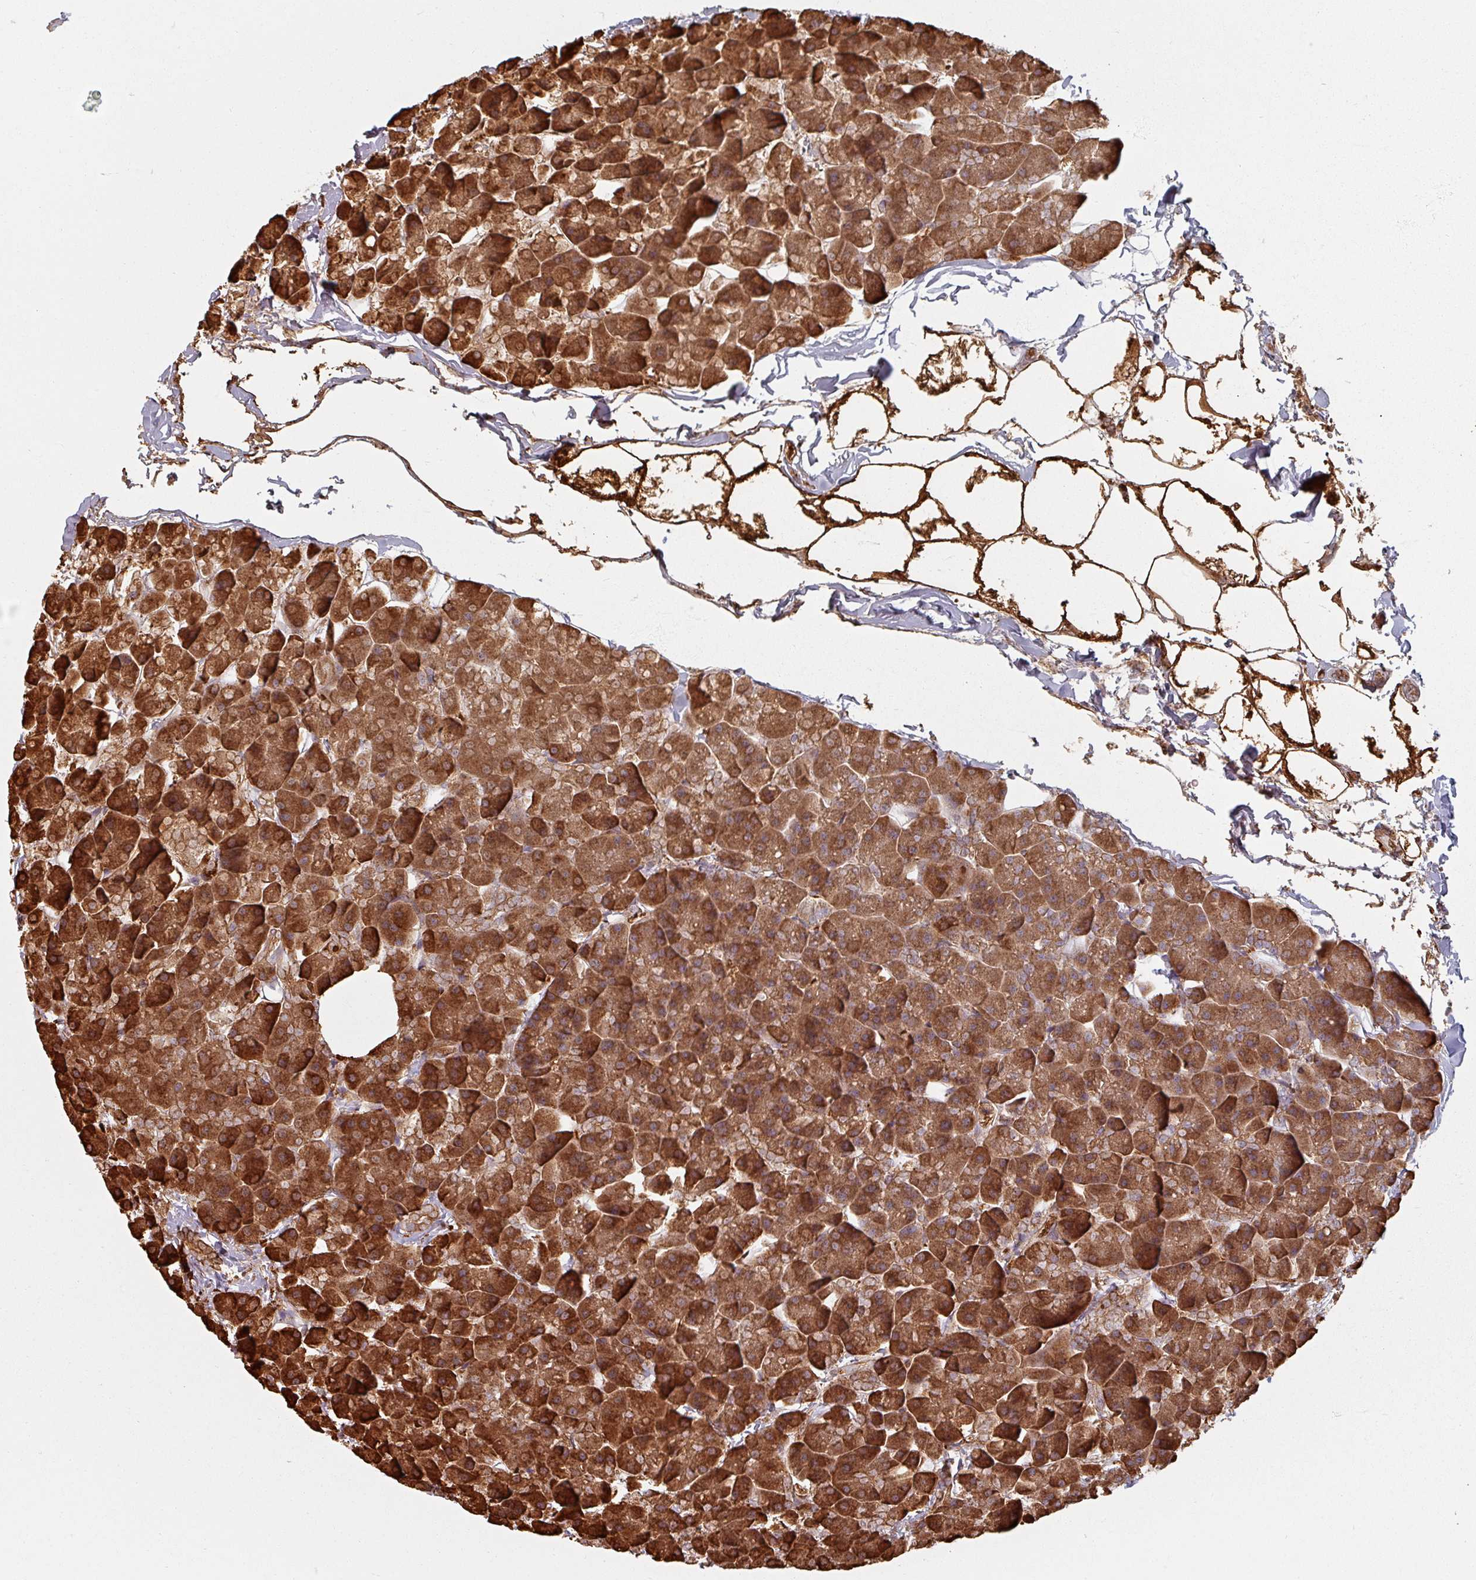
{"staining": {"intensity": "strong", "quantity": ">75%", "location": "cytoplasmic/membranous"}, "tissue": "pancreas", "cell_type": "Exocrine glandular cells", "image_type": "normal", "snomed": [{"axis": "morphology", "description": "Normal tissue, NOS"}, {"axis": "topography", "description": "Pancreas"}], "caption": "IHC staining of unremarkable pancreas, which exhibits high levels of strong cytoplasmic/membranous expression in approximately >75% of exocrine glandular cells indicating strong cytoplasmic/membranous protein staining. The staining was performed using DAB (brown) for protein detection and nuclei were counterstained in hematoxylin (blue).", "gene": "EID1", "patient": {"sex": "male", "age": 35}}